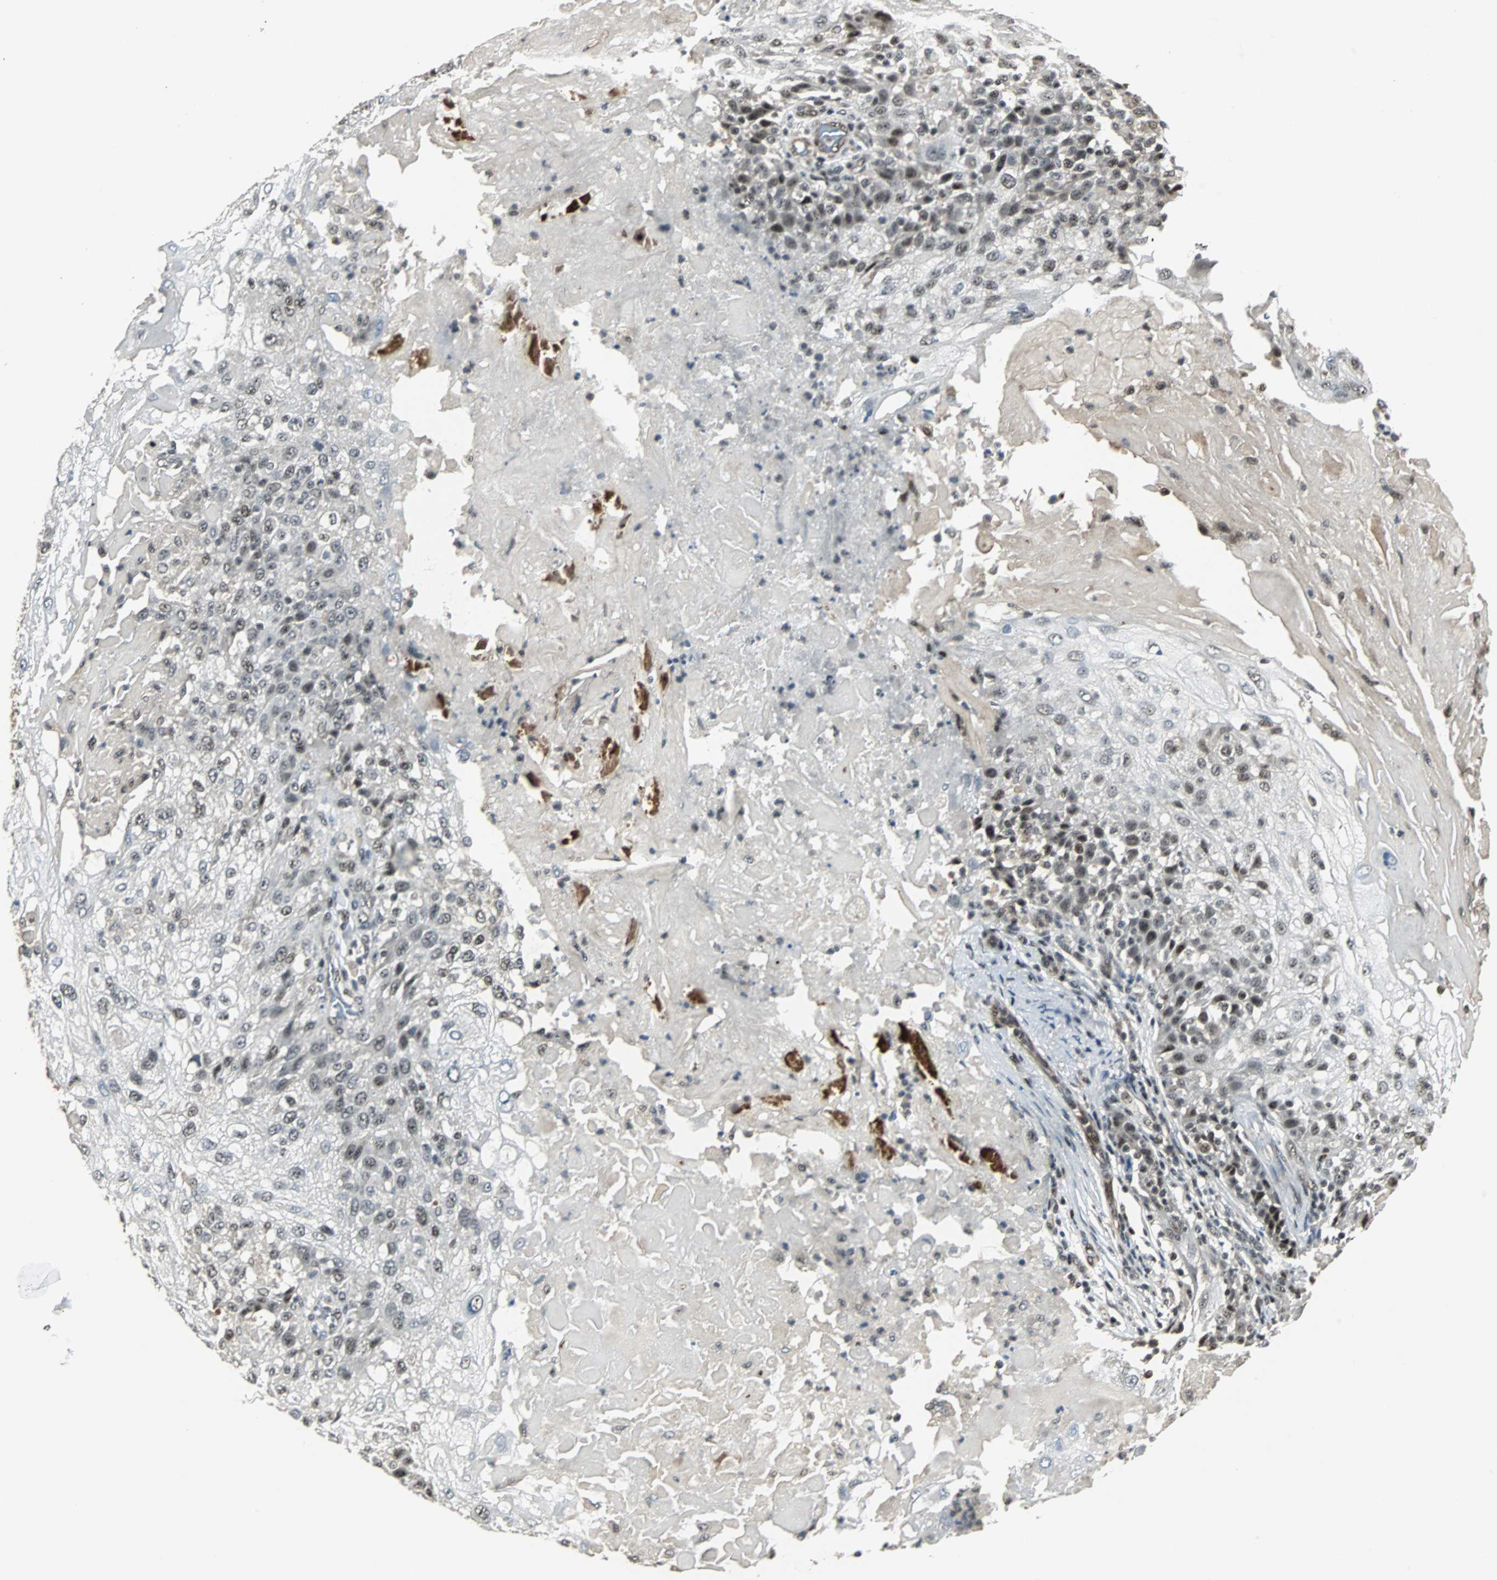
{"staining": {"intensity": "moderate", "quantity": "25%-75%", "location": "nuclear"}, "tissue": "skin cancer", "cell_type": "Tumor cells", "image_type": "cancer", "snomed": [{"axis": "morphology", "description": "Normal tissue, NOS"}, {"axis": "morphology", "description": "Squamous cell carcinoma, NOS"}, {"axis": "topography", "description": "Skin"}], "caption": "Protein expression analysis of human skin squamous cell carcinoma reveals moderate nuclear positivity in about 25%-75% of tumor cells. The protein of interest is shown in brown color, while the nuclei are stained blue.", "gene": "MED4", "patient": {"sex": "female", "age": 83}}